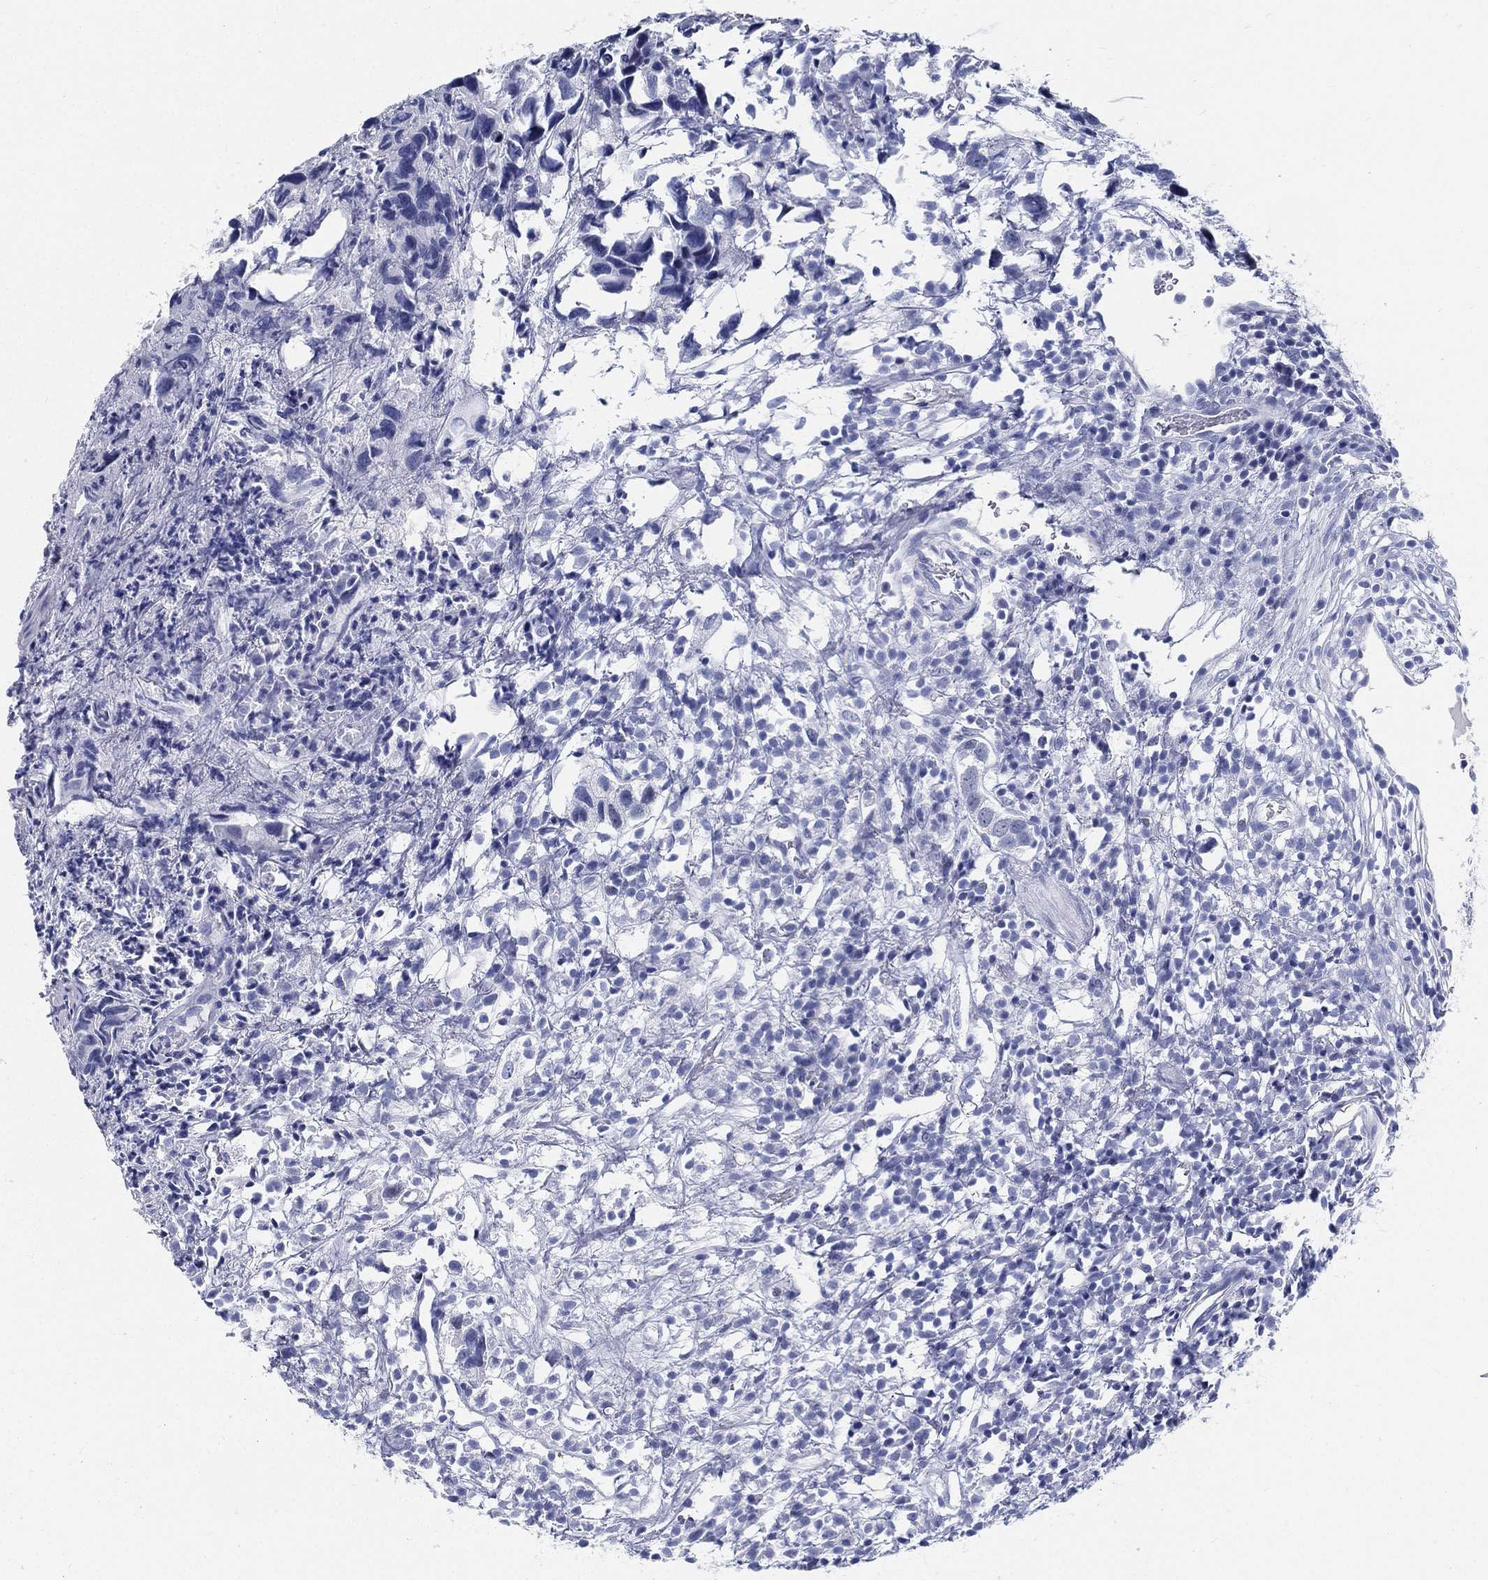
{"staining": {"intensity": "negative", "quantity": "none", "location": "none"}, "tissue": "urothelial cancer", "cell_type": "Tumor cells", "image_type": "cancer", "snomed": [{"axis": "morphology", "description": "Urothelial carcinoma, High grade"}, {"axis": "topography", "description": "Urinary bladder"}], "caption": "Urothelial cancer stained for a protein using immunohistochemistry (IHC) displays no positivity tumor cells.", "gene": "ATP1B2", "patient": {"sex": "male", "age": 79}}